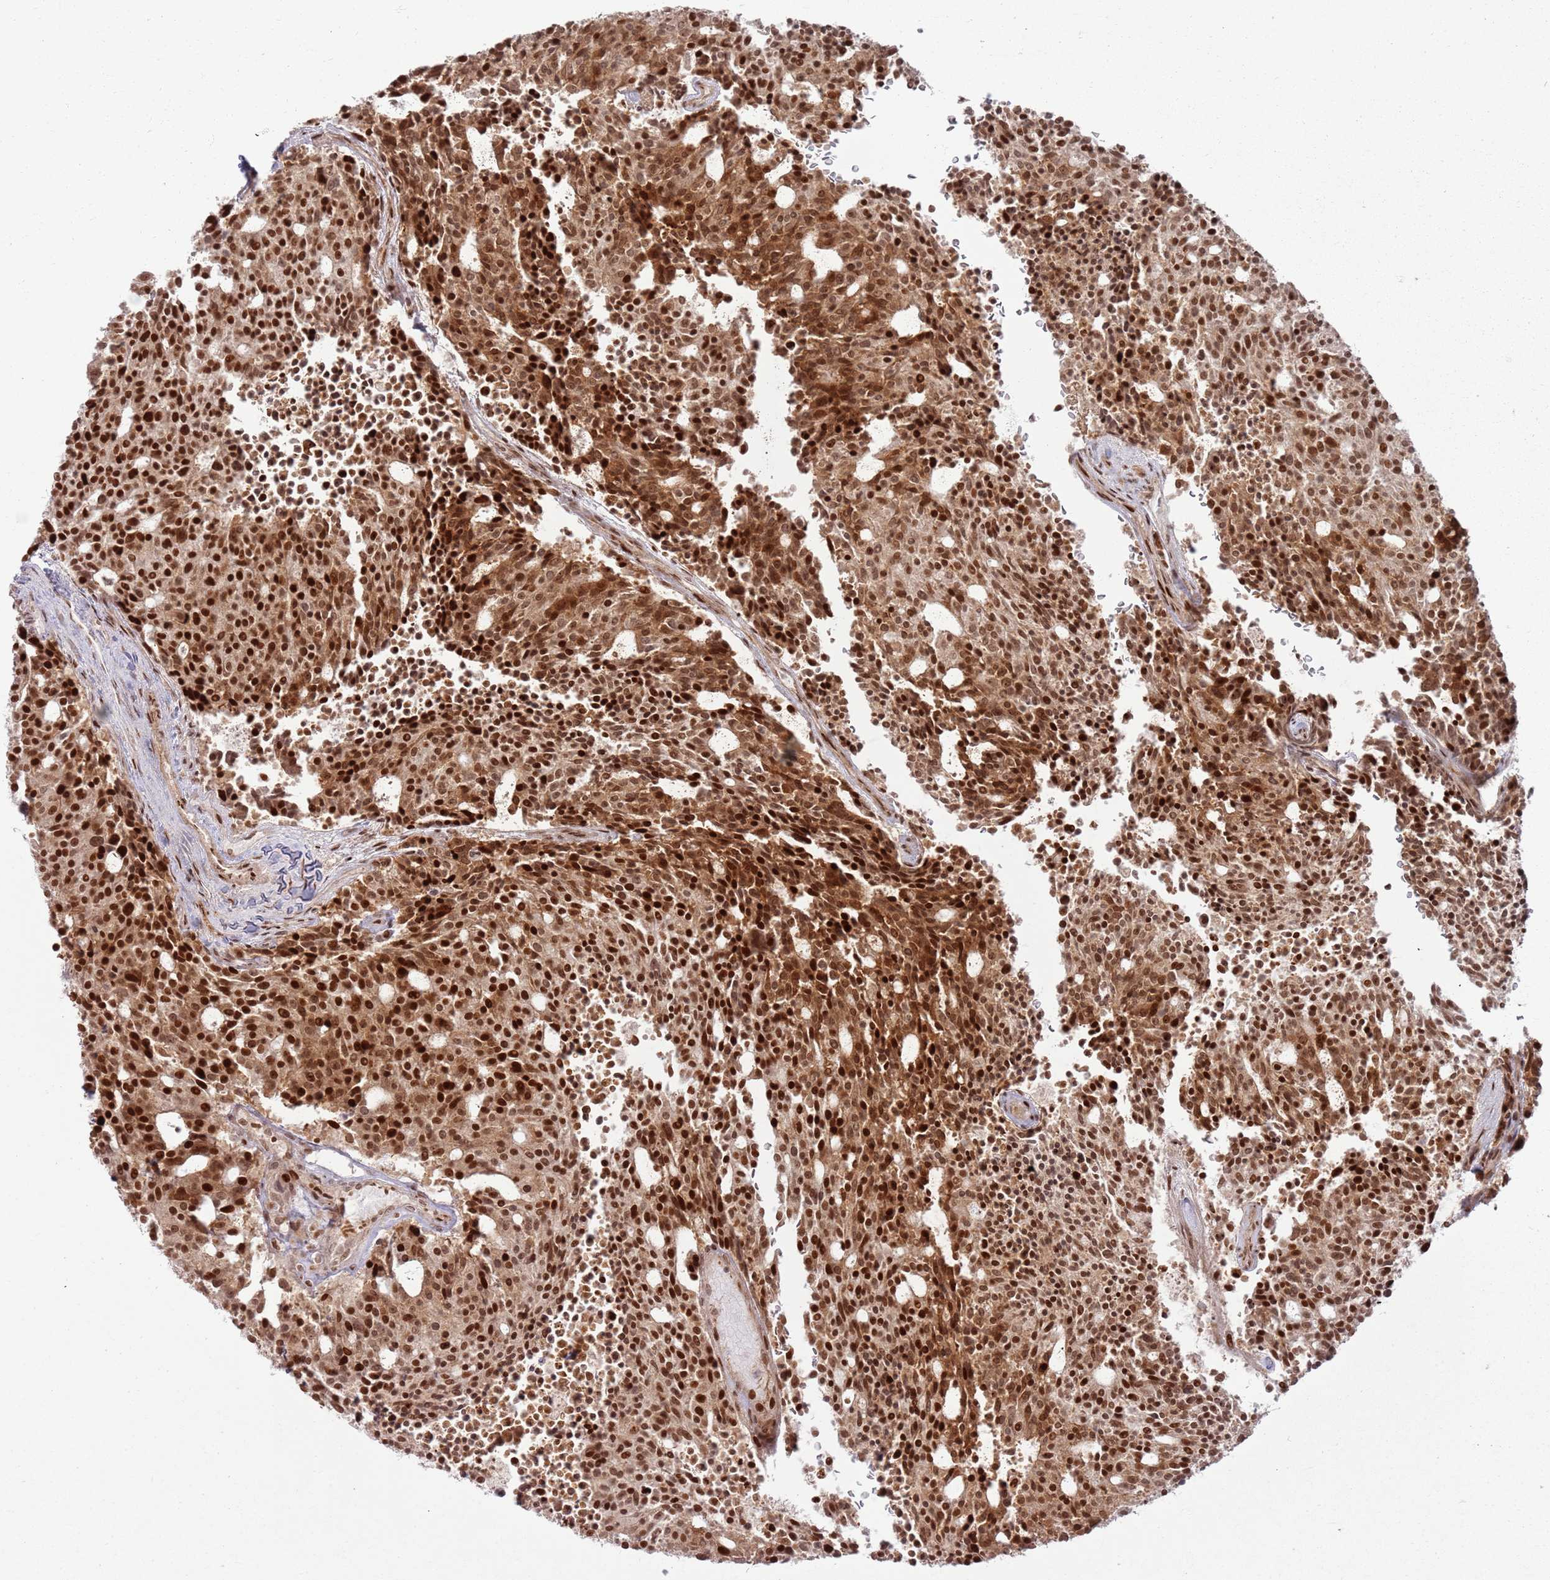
{"staining": {"intensity": "strong", "quantity": ">75%", "location": "cytoplasmic/membranous,nuclear"}, "tissue": "carcinoid", "cell_type": "Tumor cells", "image_type": "cancer", "snomed": [{"axis": "morphology", "description": "Carcinoid, malignant, NOS"}, {"axis": "topography", "description": "Pancreas"}], "caption": "The micrograph displays immunohistochemical staining of carcinoid. There is strong cytoplasmic/membranous and nuclear positivity is identified in about >75% of tumor cells.", "gene": "KLHL36", "patient": {"sex": "female", "age": 54}}